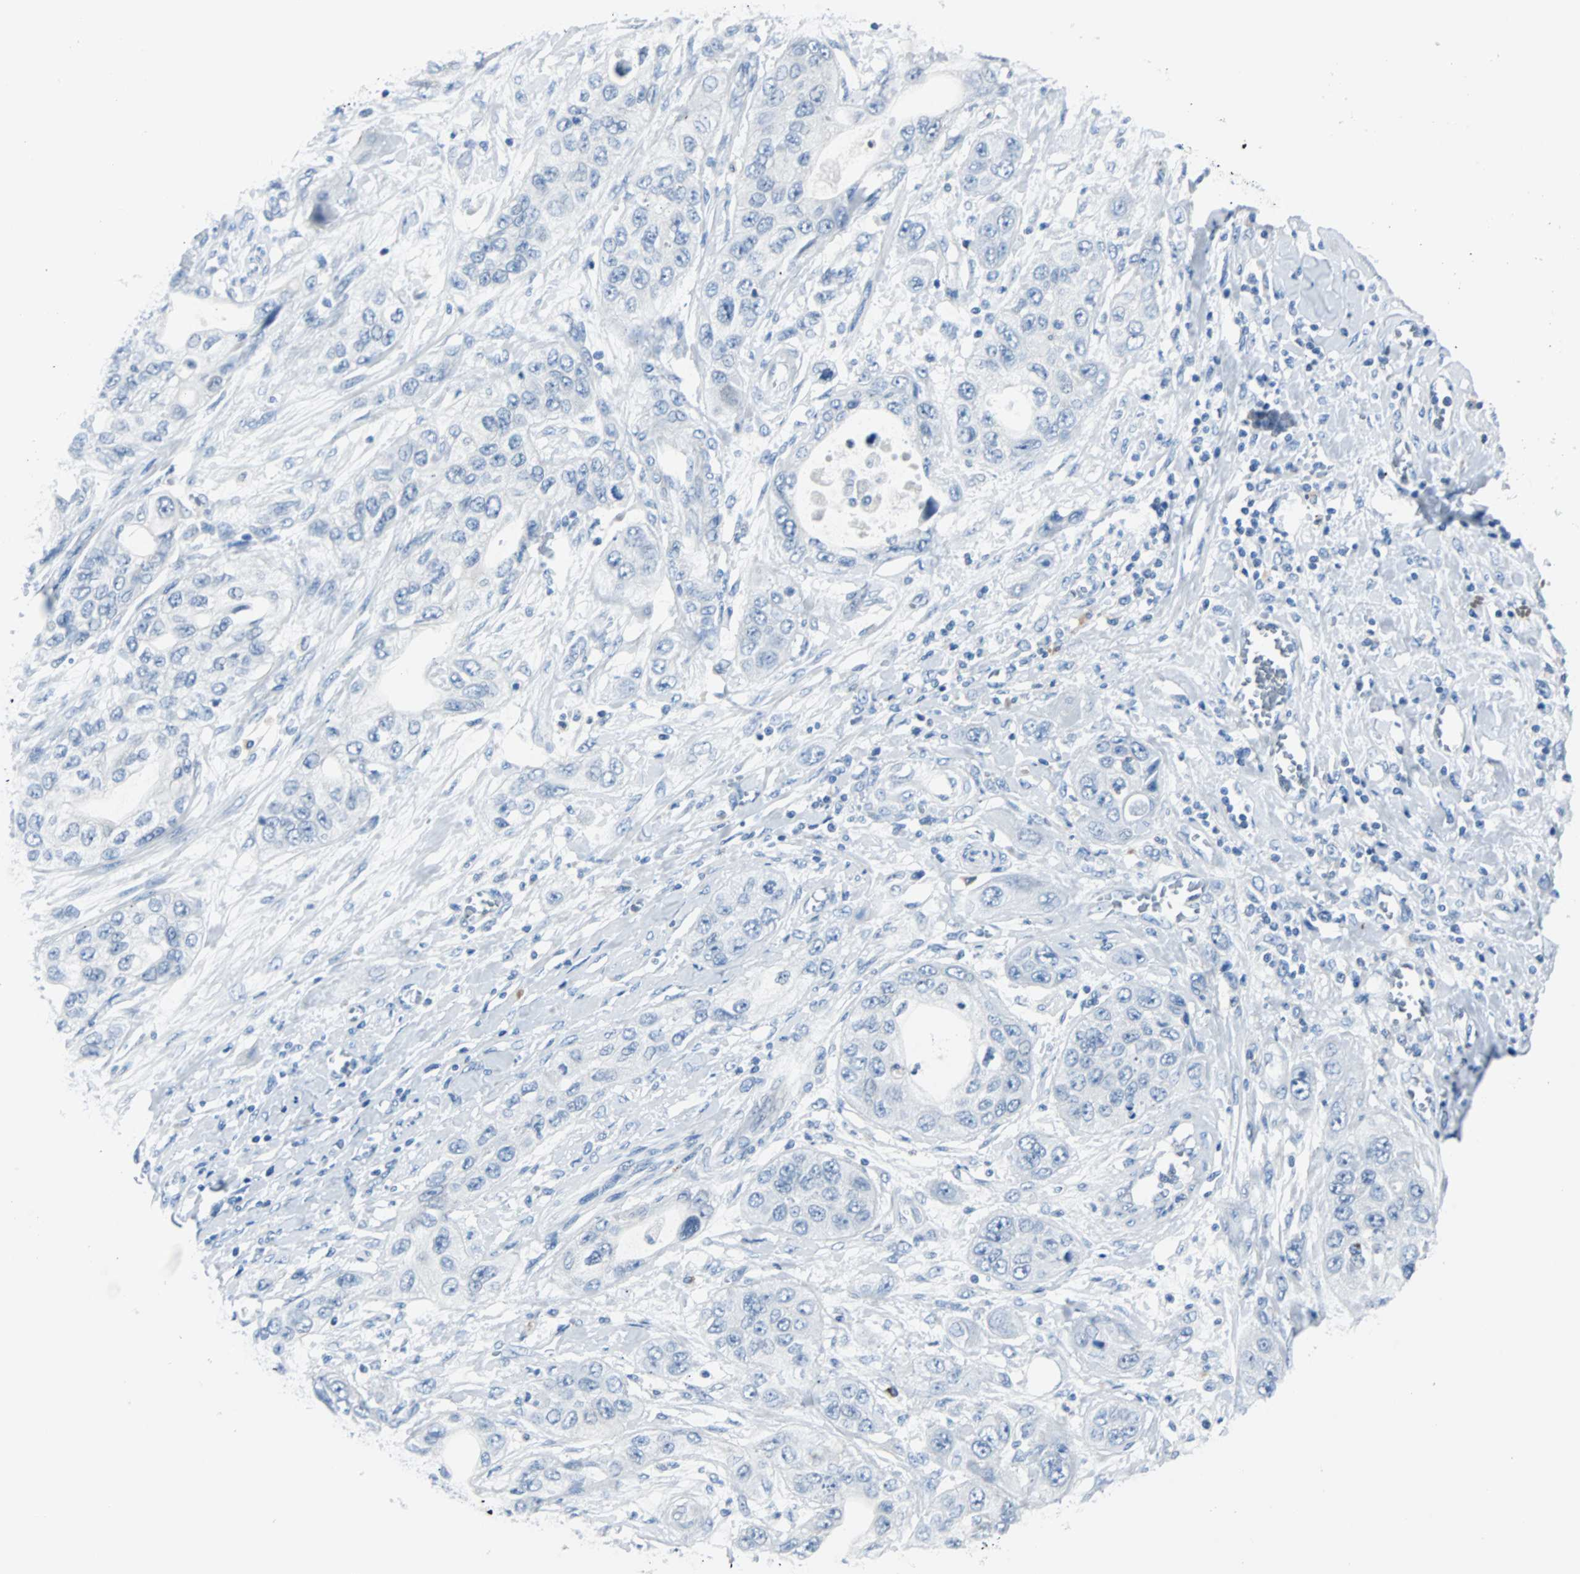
{"staining": {"intensity": "negative", "quantity": "none", "location": "none"}, "tissue": "pancreatic cancer", "cell_type": "Tumor cells", "image_type": "cancer", "snomed": [{"axis": "morphology", "description": "Adenocarcinoma, NOS"}, {"axis": "topography", "description": "Pancreas"}], "caption": "Tumor cells are negative for brown protein staining in pancreatic cancer.", "gene": "RASA1", "patient": {"sex": "female", "age": 70}}